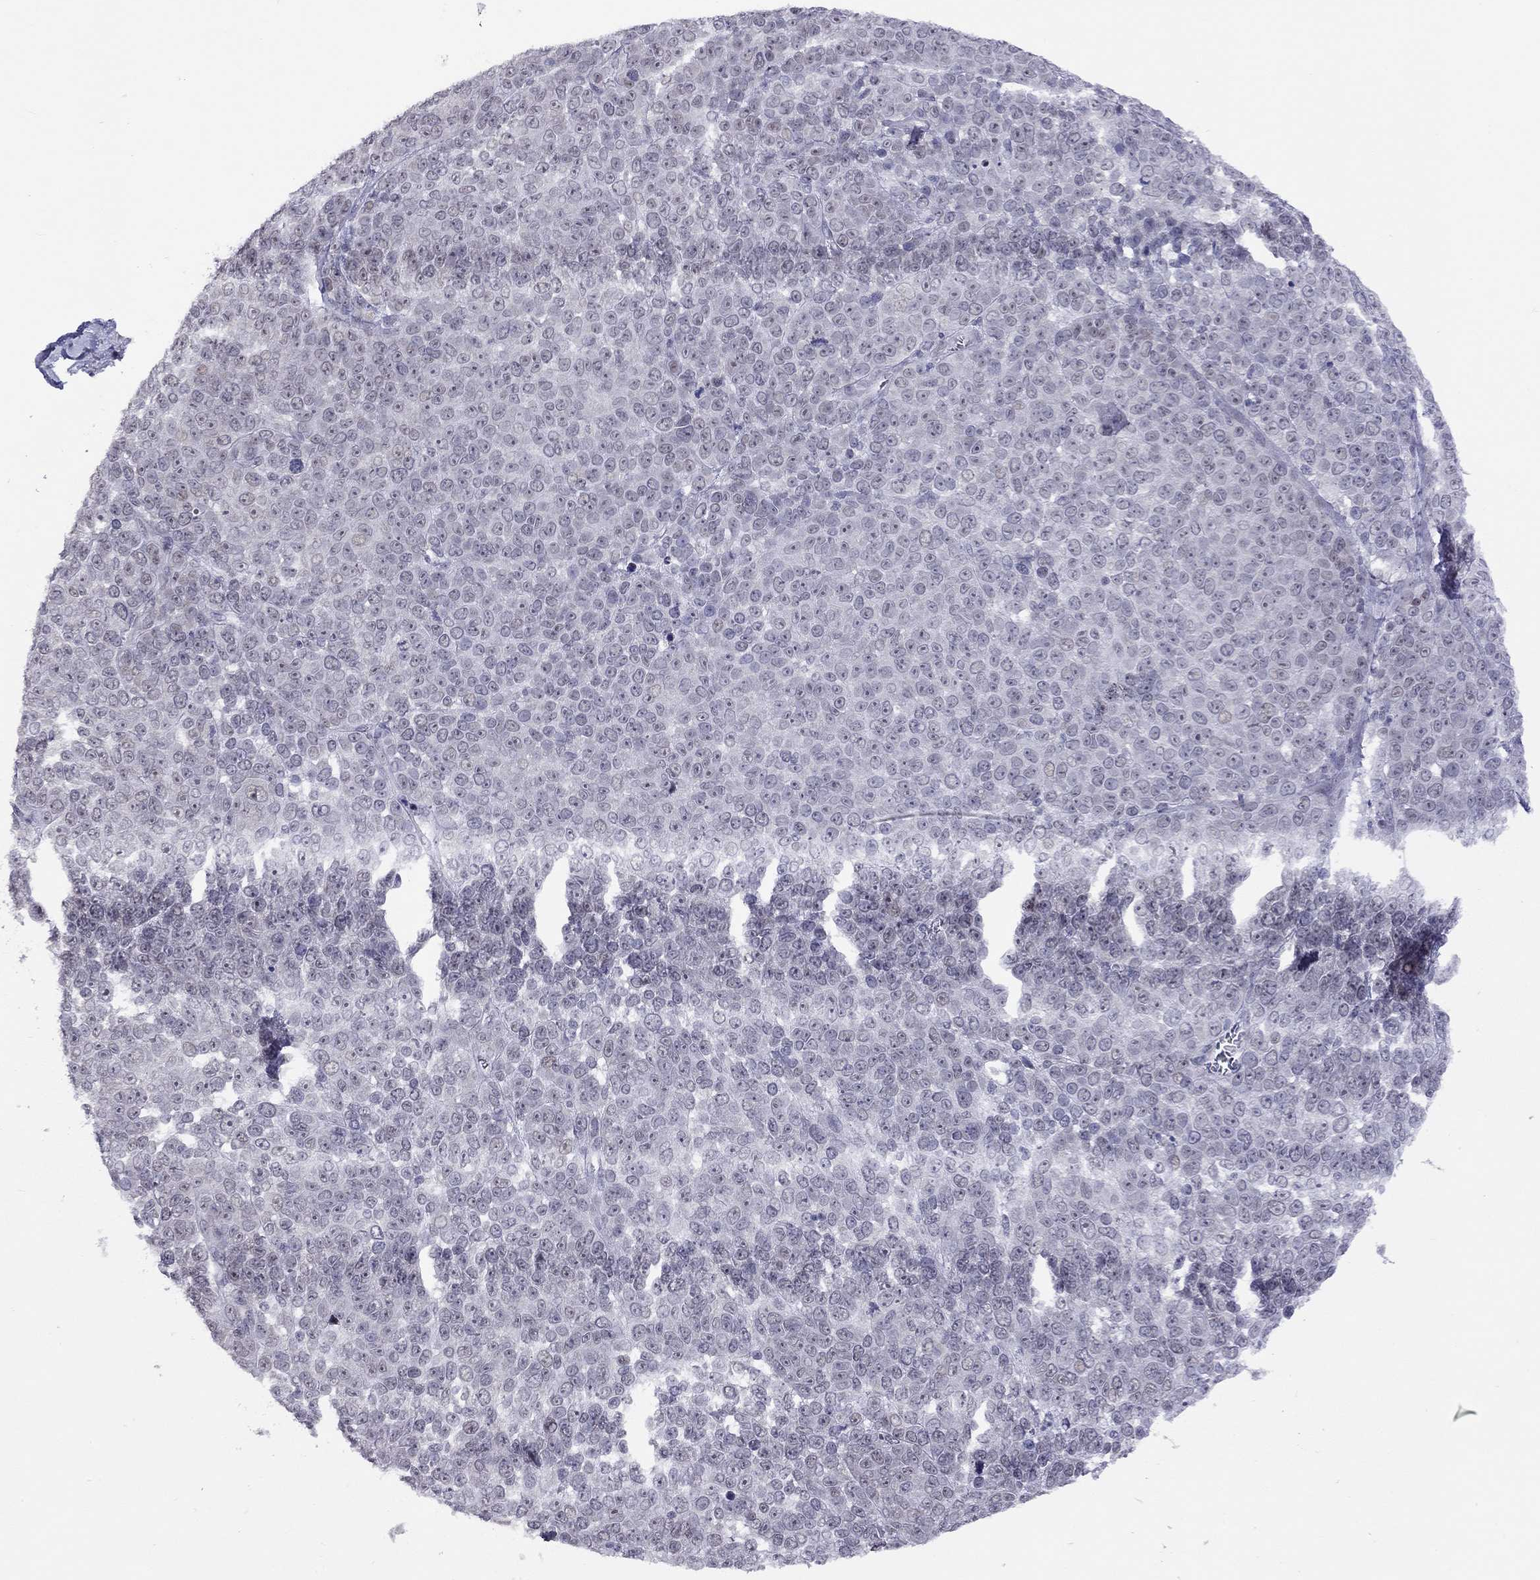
{"staining": {"intensity": "weak", "quantity": "<25%", "location": "nuclear"}, "tissue": "melanoma", "cell_type": "Tumor cells", "image_type": "cancer", "snomed": [{"axis": "morphology", "description": "Malignant melanoma, NOS"}, {"axis": "topography", "description": "Skin"}], "caption": "The photomicrograph reveals no significant staining in tumor cells of malignant melanoma.", "gene": "HES5", "patient": {"sex": "female", "age": 95}}